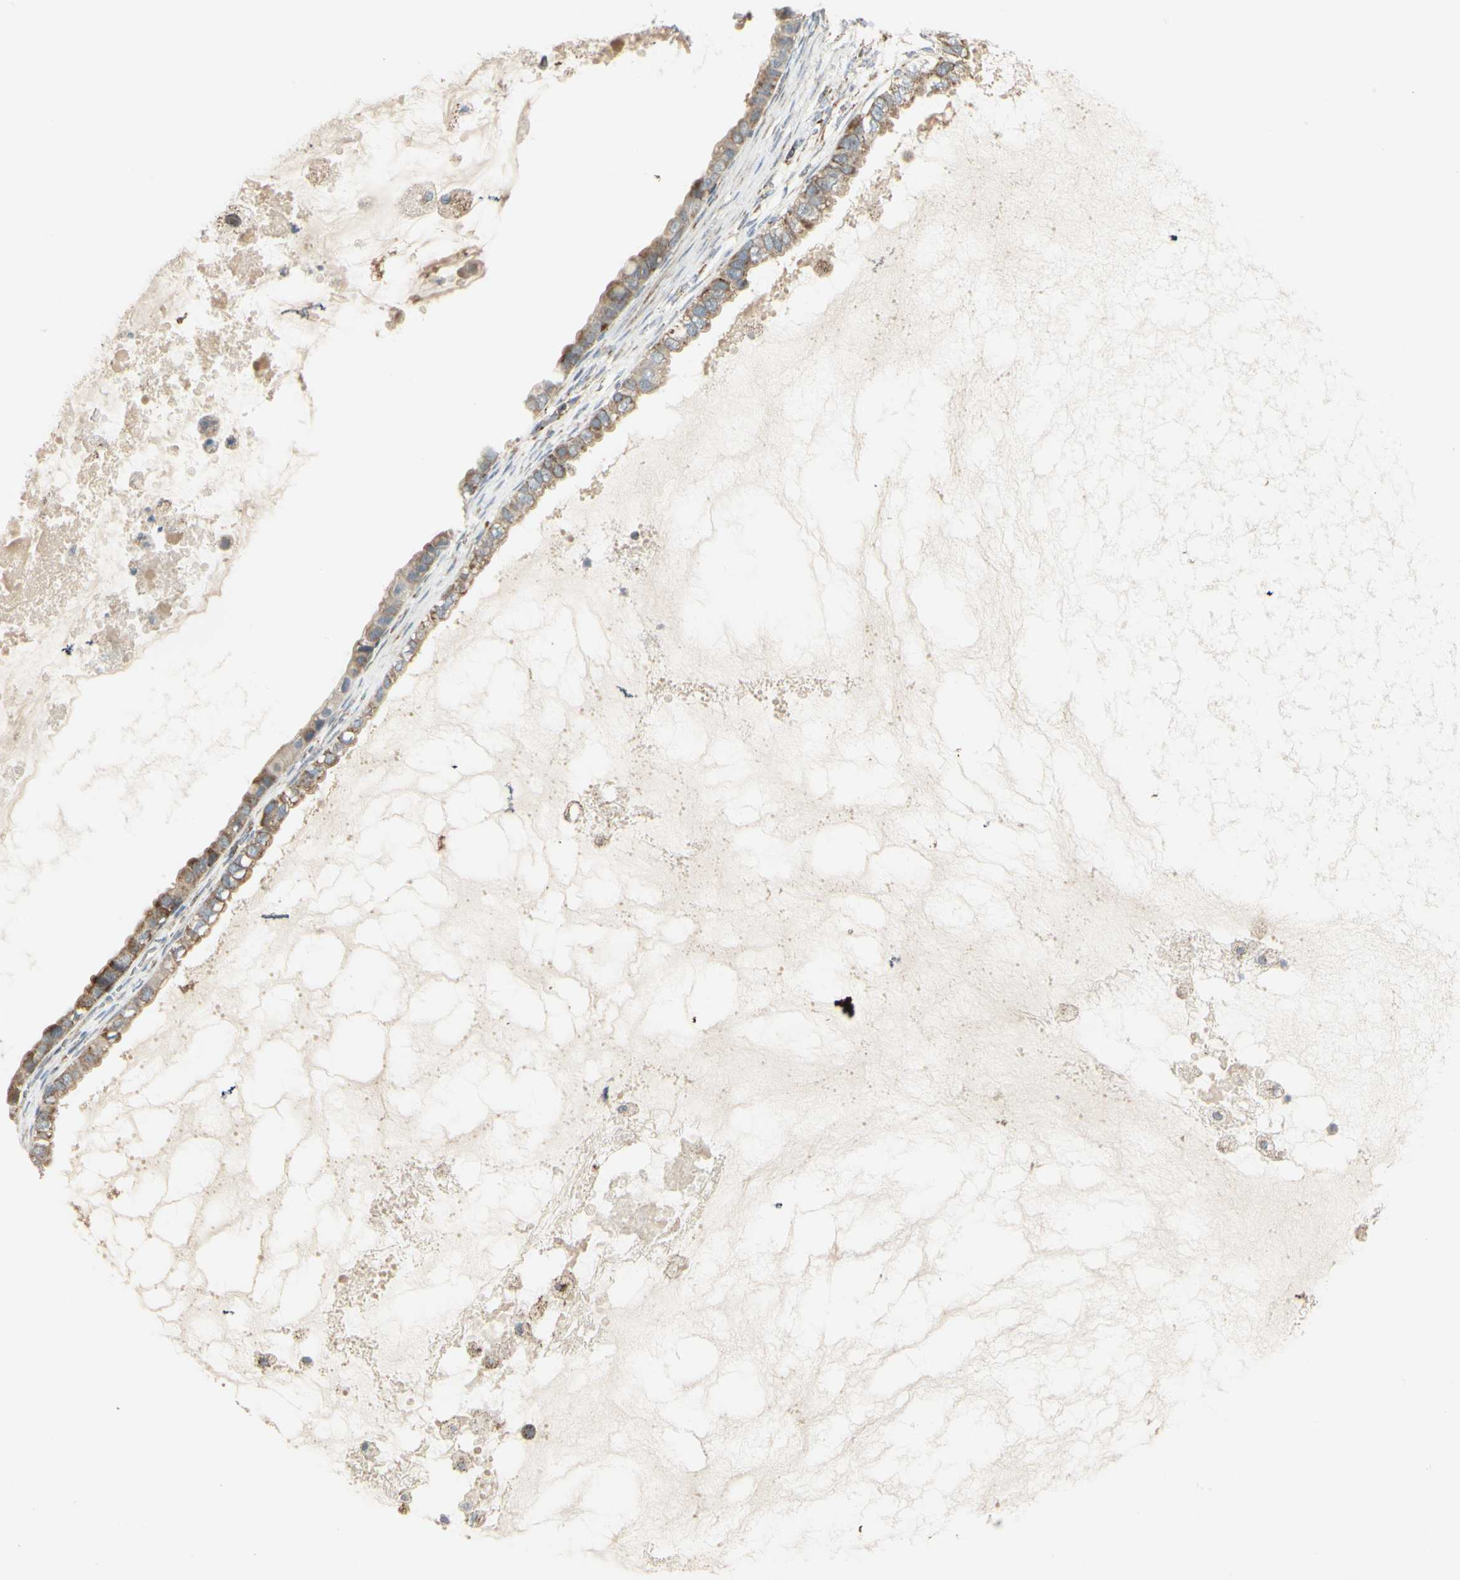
{"staining": {"intensity": "moderate", "quantity": ">75%", "location": "cytoplasmic/membranous"}, "tissue": "ovarian cancer", "cell_type": "Tumor cells", "image_type": "cancer", "snomed": [{"axis": "morphology", "description": "Cystadenocarcinoma, mucinous, NOS"}, {"axis": "topography", "description": "Ovary"}], "caption": "Protein staining by IHC demonstrates moderate cytoplasmic/membranous positivity in approximately >75% of tumor cells in ovarian mucinous cystadenocarcinoma.", "gene": "ANKS6", "patient": {"sex": "female", "age": 80}}